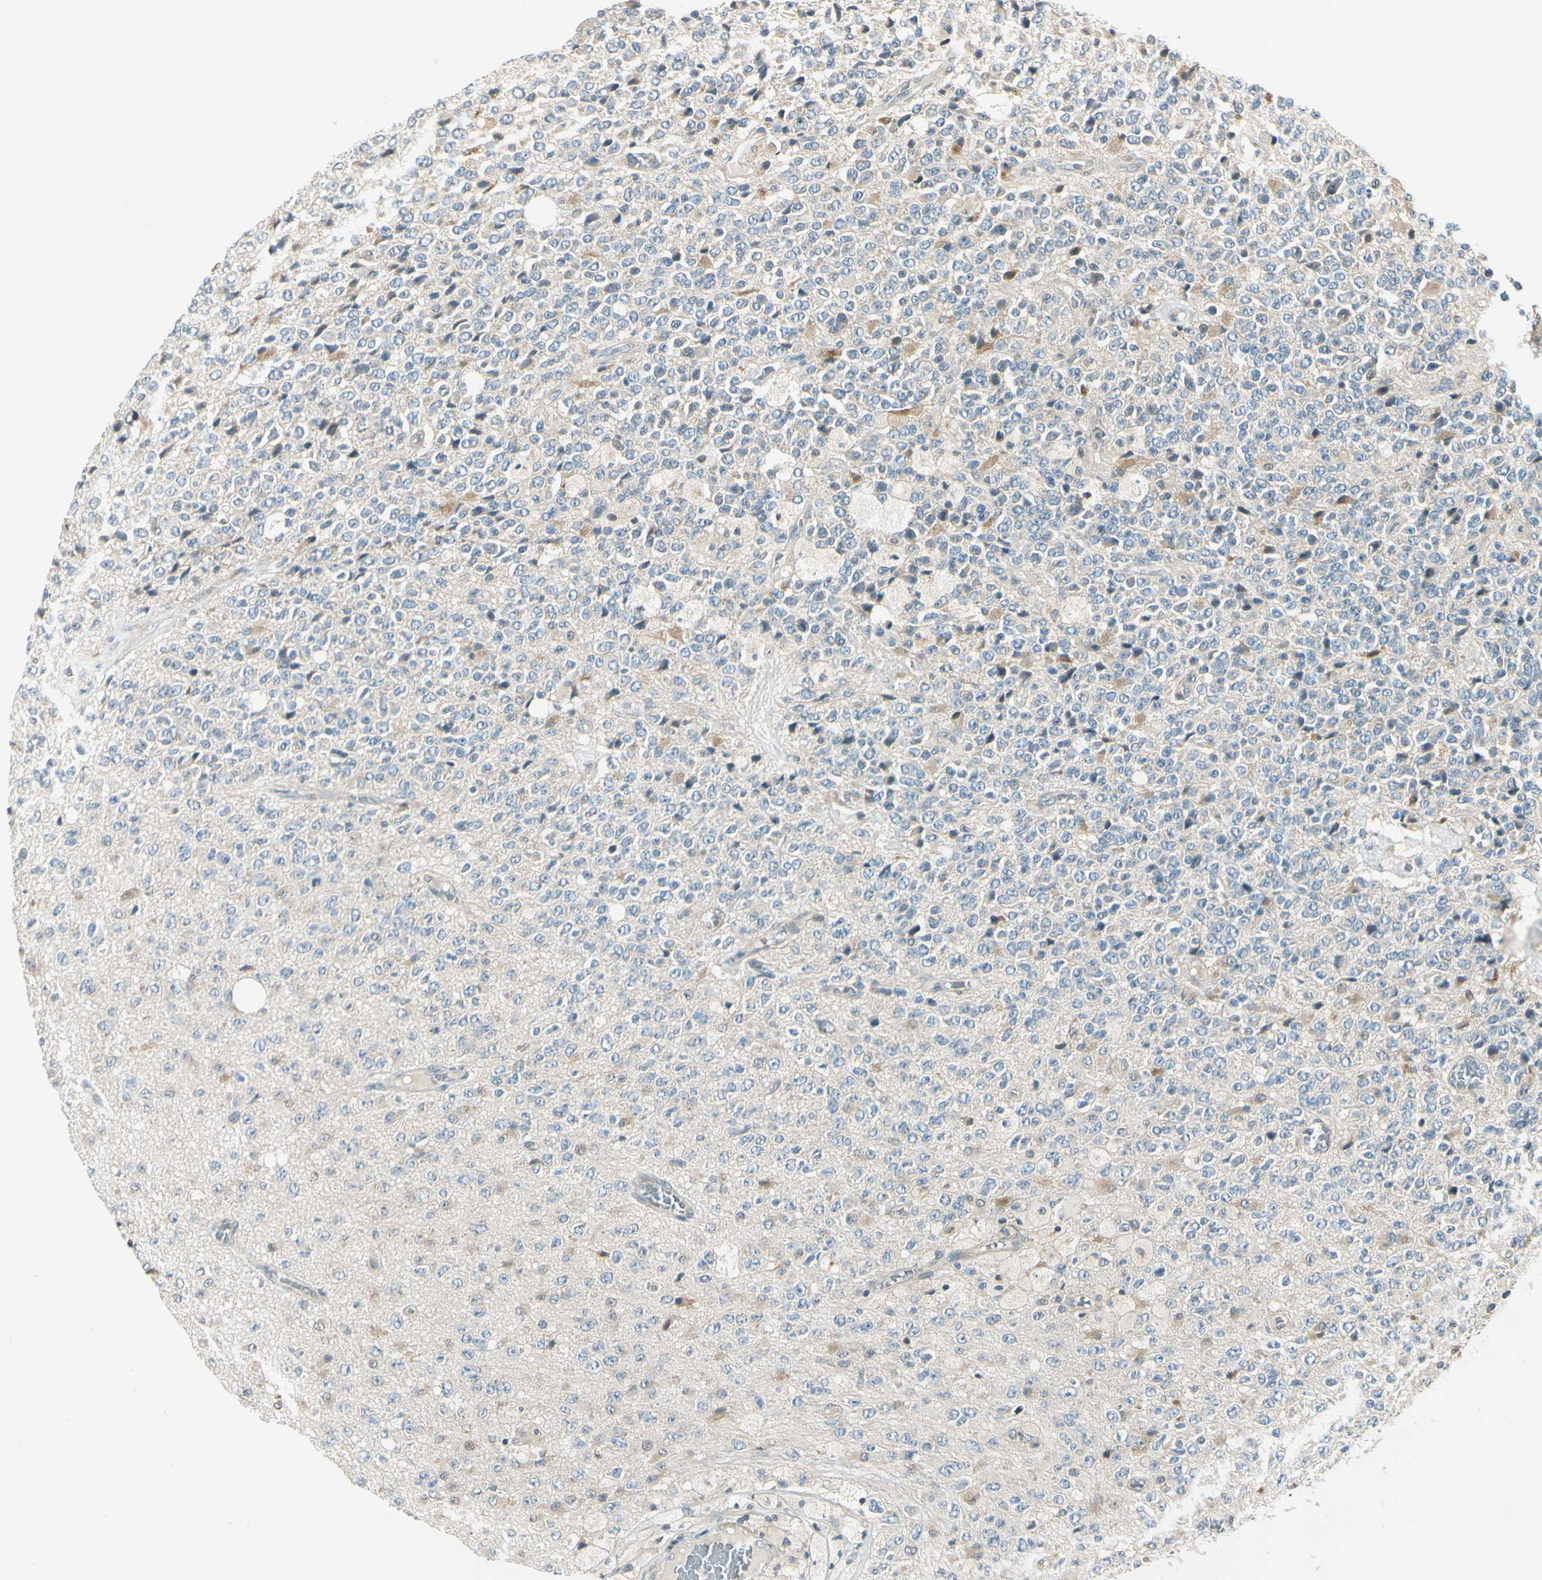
{"staining": {"intensity": "weak", "quantity": ">75%", "location": "cytoplasmic/membranous"}, "tissue": "glioma", "cell_type": "Tumor cells", "image_type": "cancer", "snomed": [{"axis": "morphology", "description": "Glioma, malignant, High grade"}, {"axis": "topography", "description": "pancreas cauda"}], "caption": "Immunohistochemistry (IHC) (DAB) staining of human malignant glioma (high-grade) reveals weak cytoplasmic/membranous protein positivity in about >75% of tumor cells.", "gene": "BNIP1", "patient": {"sex": "male", "age": 60}}